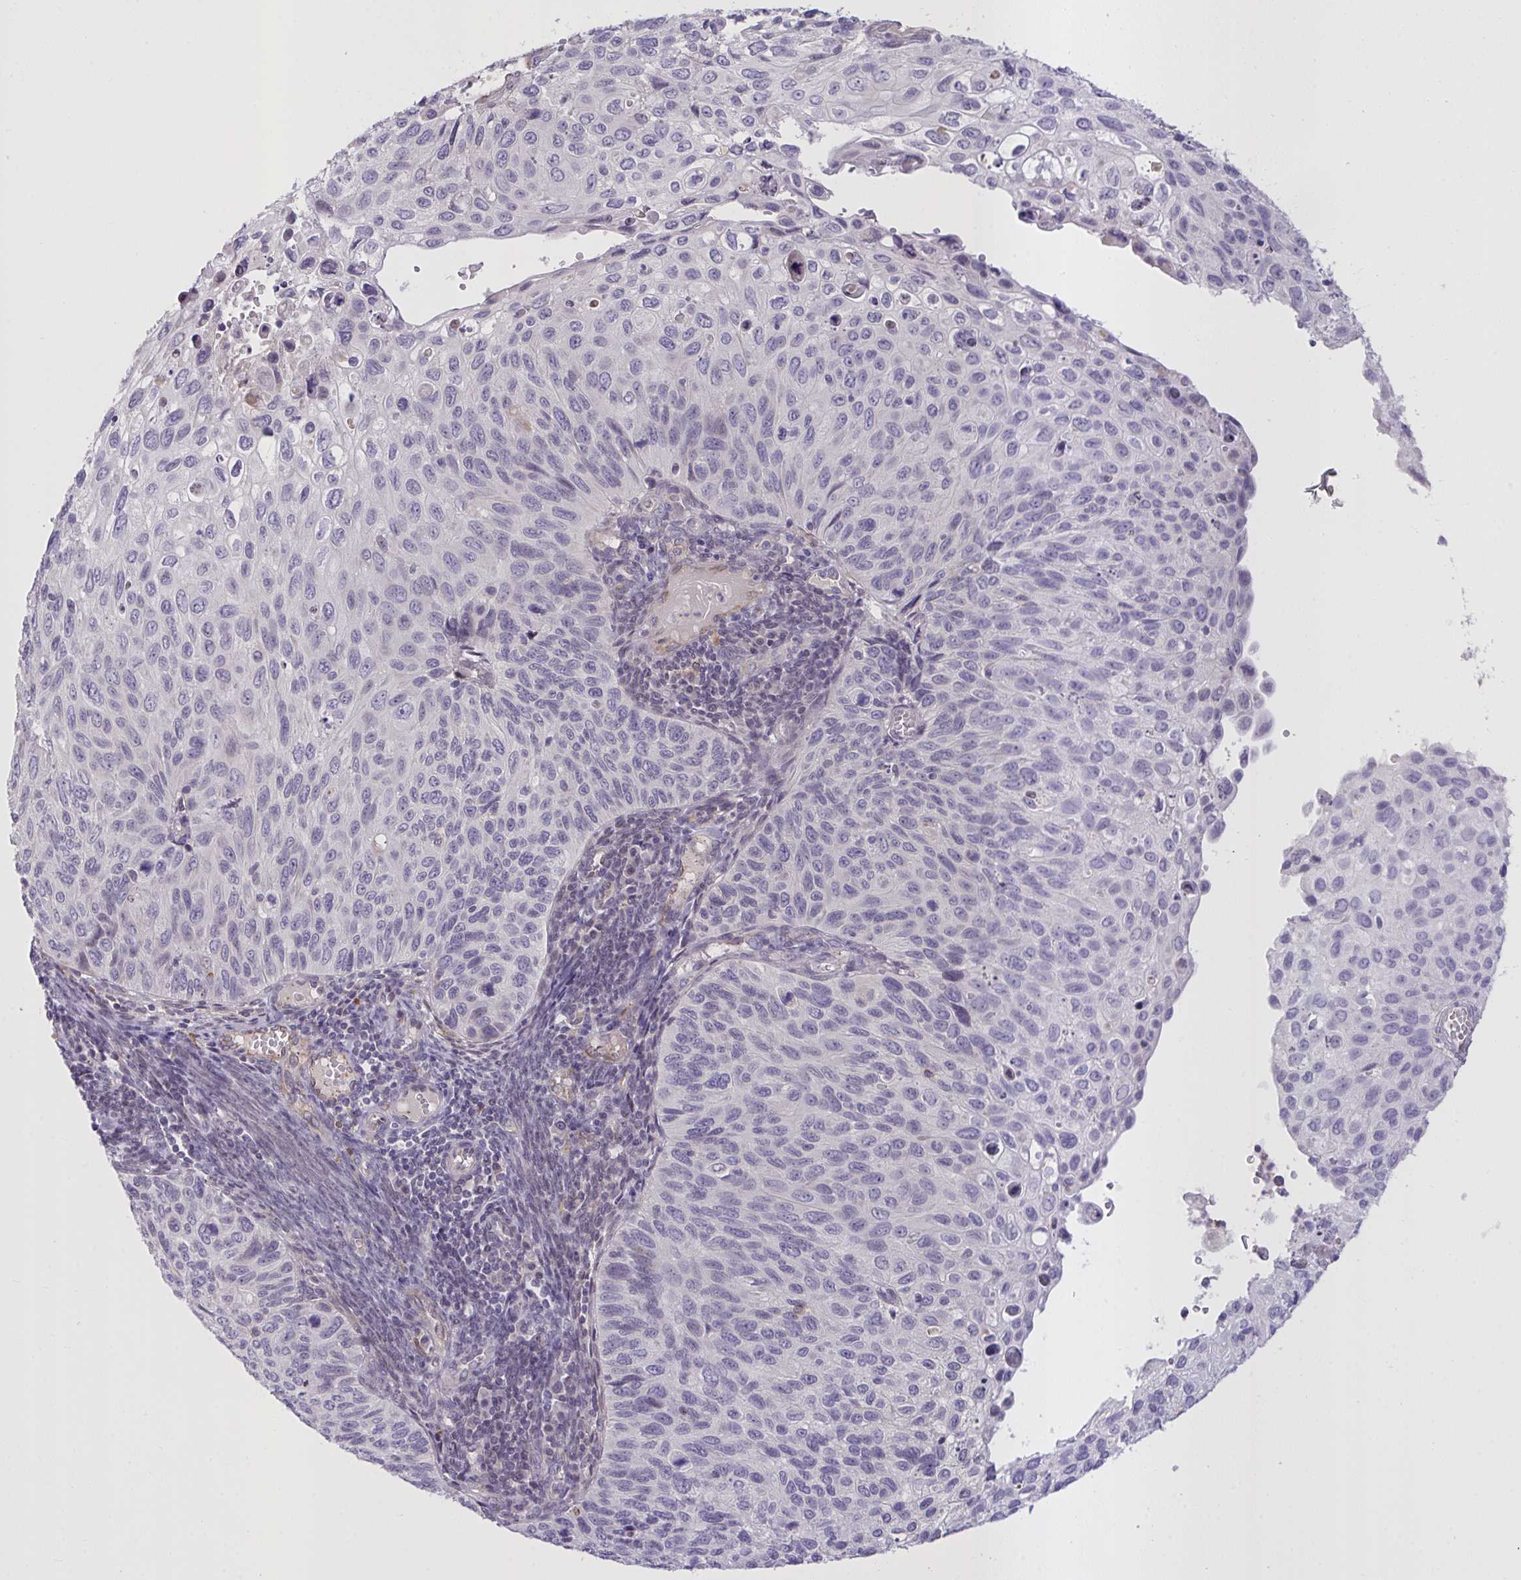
{"staining": {"intensity": "negative", "quantity": "none", "location": "none"}, "tissue": "cervical cancer", "cell_type": "Tumor cells", "image_type": "cancer", "snomed": [{"axis": "morphology", "description": "Squamous cell carcinoma, NOS"}, {"axis": "topography", "description": "Cervix"}], "caption": "Immunohistochemistry image of squamous cell carcinoma (cervical) stained for a protein (brown), which exhibits no expression in tumor cells. The staining was performed using DAB to visualize the protein expression in brown, while the nuclei were stained in blue with hematoxylin (Magnification: 20x).", "gene": "SEMA6B", "patient": {"sex": "female", "age": 70}}